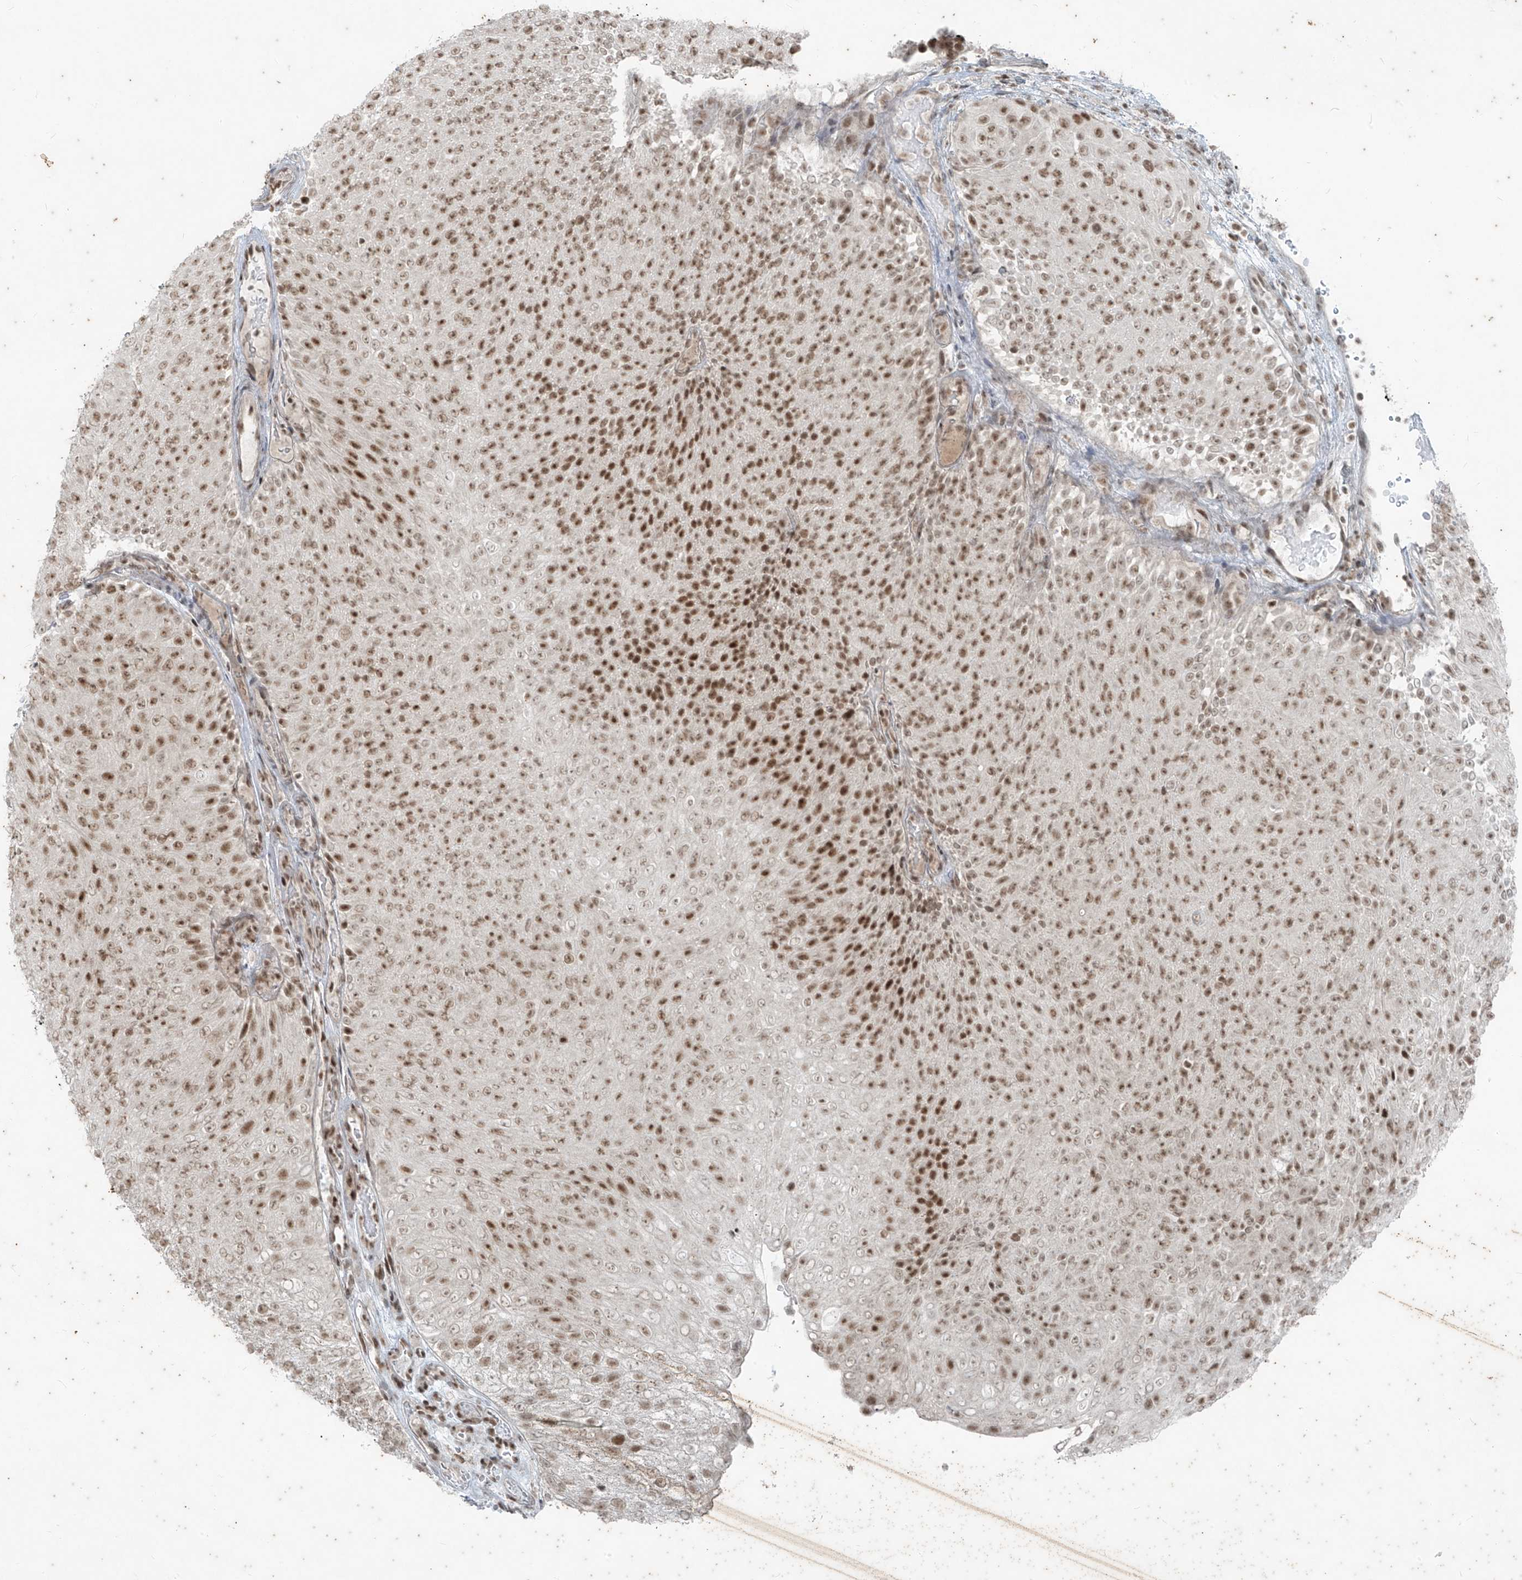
{"staining": {"intensity": "strong", "quantity": "25%-75%", "location": "nuclear"}, "tissue": "urothelial cancer", "cell_type": "Tumor cells", "image_type": "cancer", "snomed": [{"axis": "morphology", "description": "Urothelial carcinoma, Low grade"}, {"axis": "topography", "description": "Urinary bladder"}], "caption": "Tumor cells exhibit high levels of strong nuclear staining in approximately 25%-75% of cells in low-grade urothelial carcinoma.", "gene": "ZNF354B", "patient": {"sex": "male", "age": 78}}